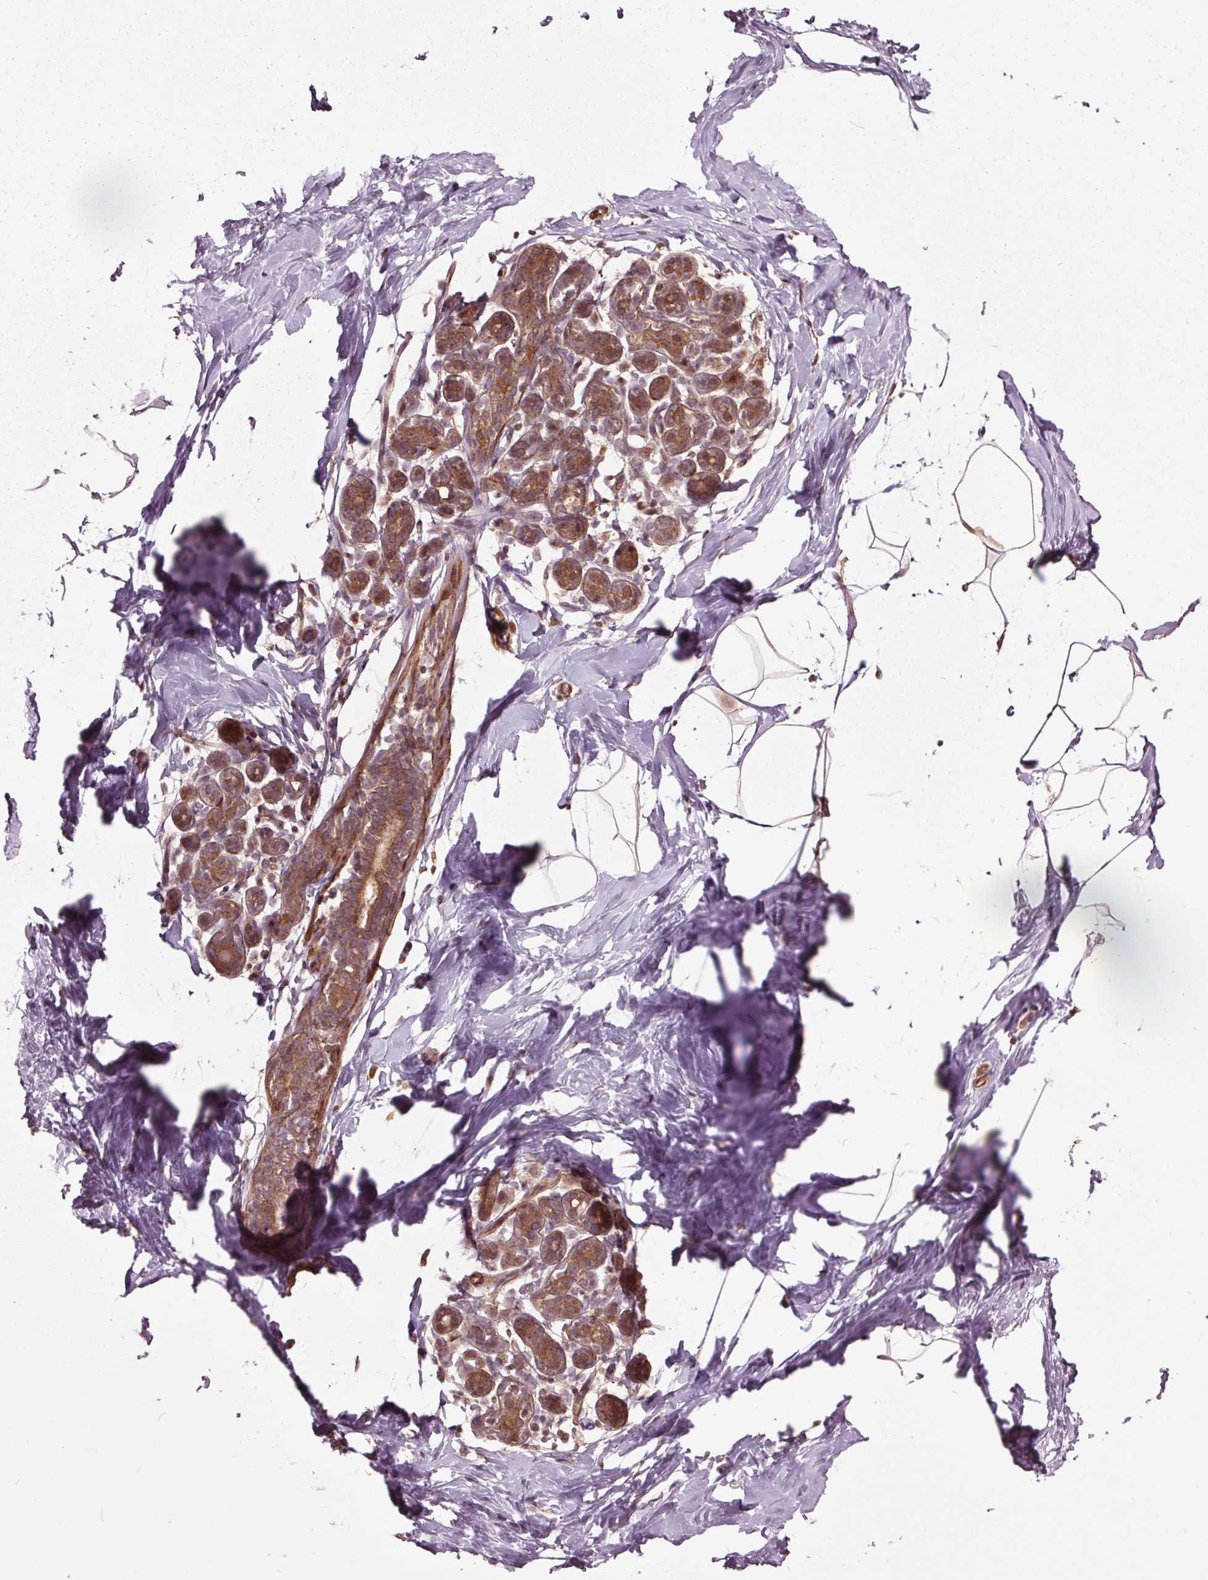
{"staining": {"intensity": "weak", "quantity": ">75%", "location": "cytoplasmic/membranous"}, "tissue": "breast", "cell_type": "Adipocytes", "image_type": "normal", "snomed": [{"axis": "morphology", "description": "Normal tissue, NOS"}, {"axis": "topography", "description": "Breast"}], "caption": "DAB (3,3'-diaminobenzidine) immunohistochemical staining of unremarkable human breast reveals weak cytoplasmic/membranous protein positivity in about >75% of adipocytes.", "gene": "CEP95", "patient": {"sex": "female", "age": 32}}